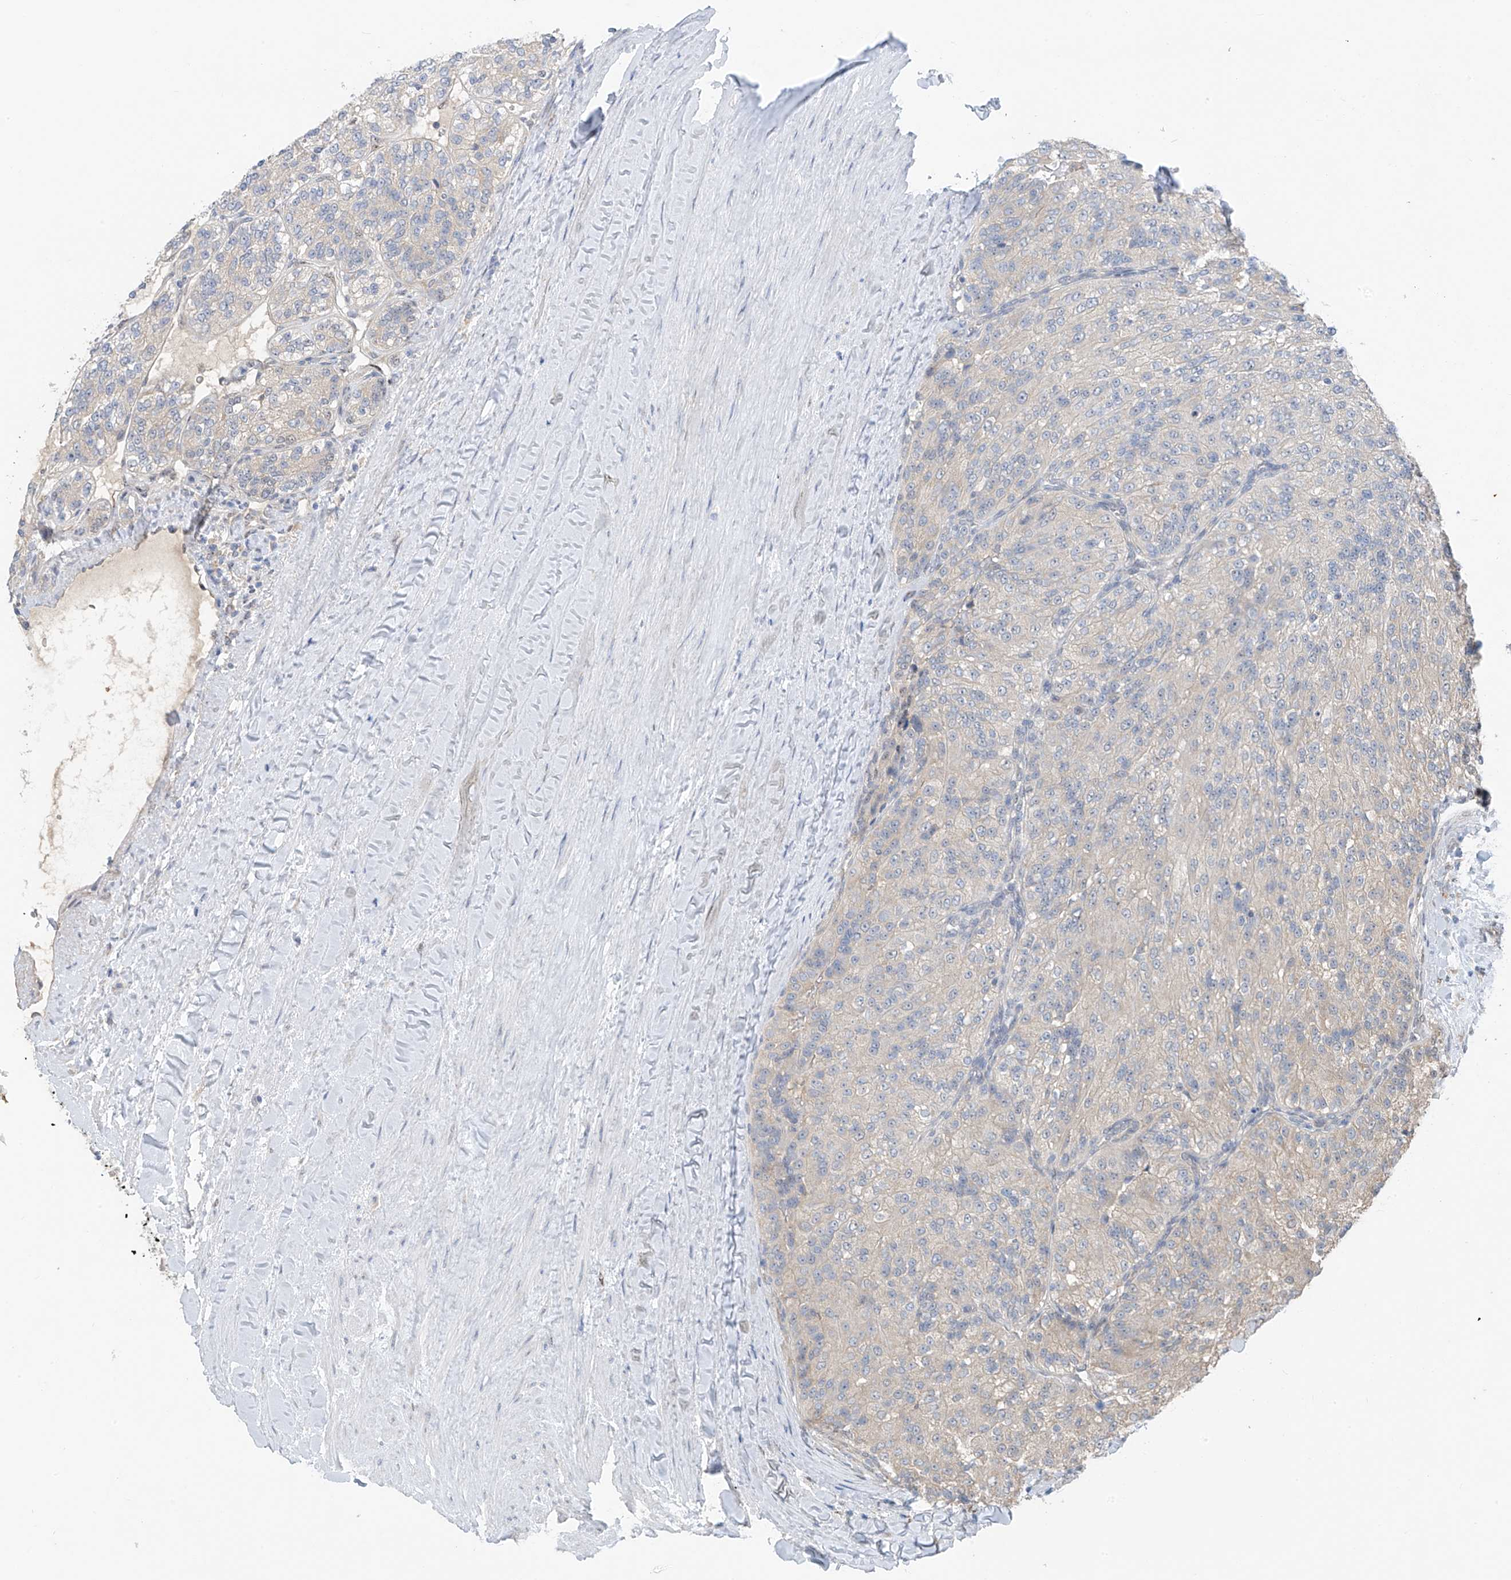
{"staining": {"intensity": "negative", "quantity": "none", "location": "none"}, "tissue": "renal cancer", "cell_type": "Tumor cells", "image_type": "cancer", "snomed": [{"axis": "morphology", "description": "Adenocarcinoma, NOS"}, {"axis": "topography", "description": "Kidney"}], "caption": "Tumor cells show no significant protein staining in renal cancer (adenocarcinoma).", "gene": "RPL4", "patient": {"sex": "female", "age": 63}}